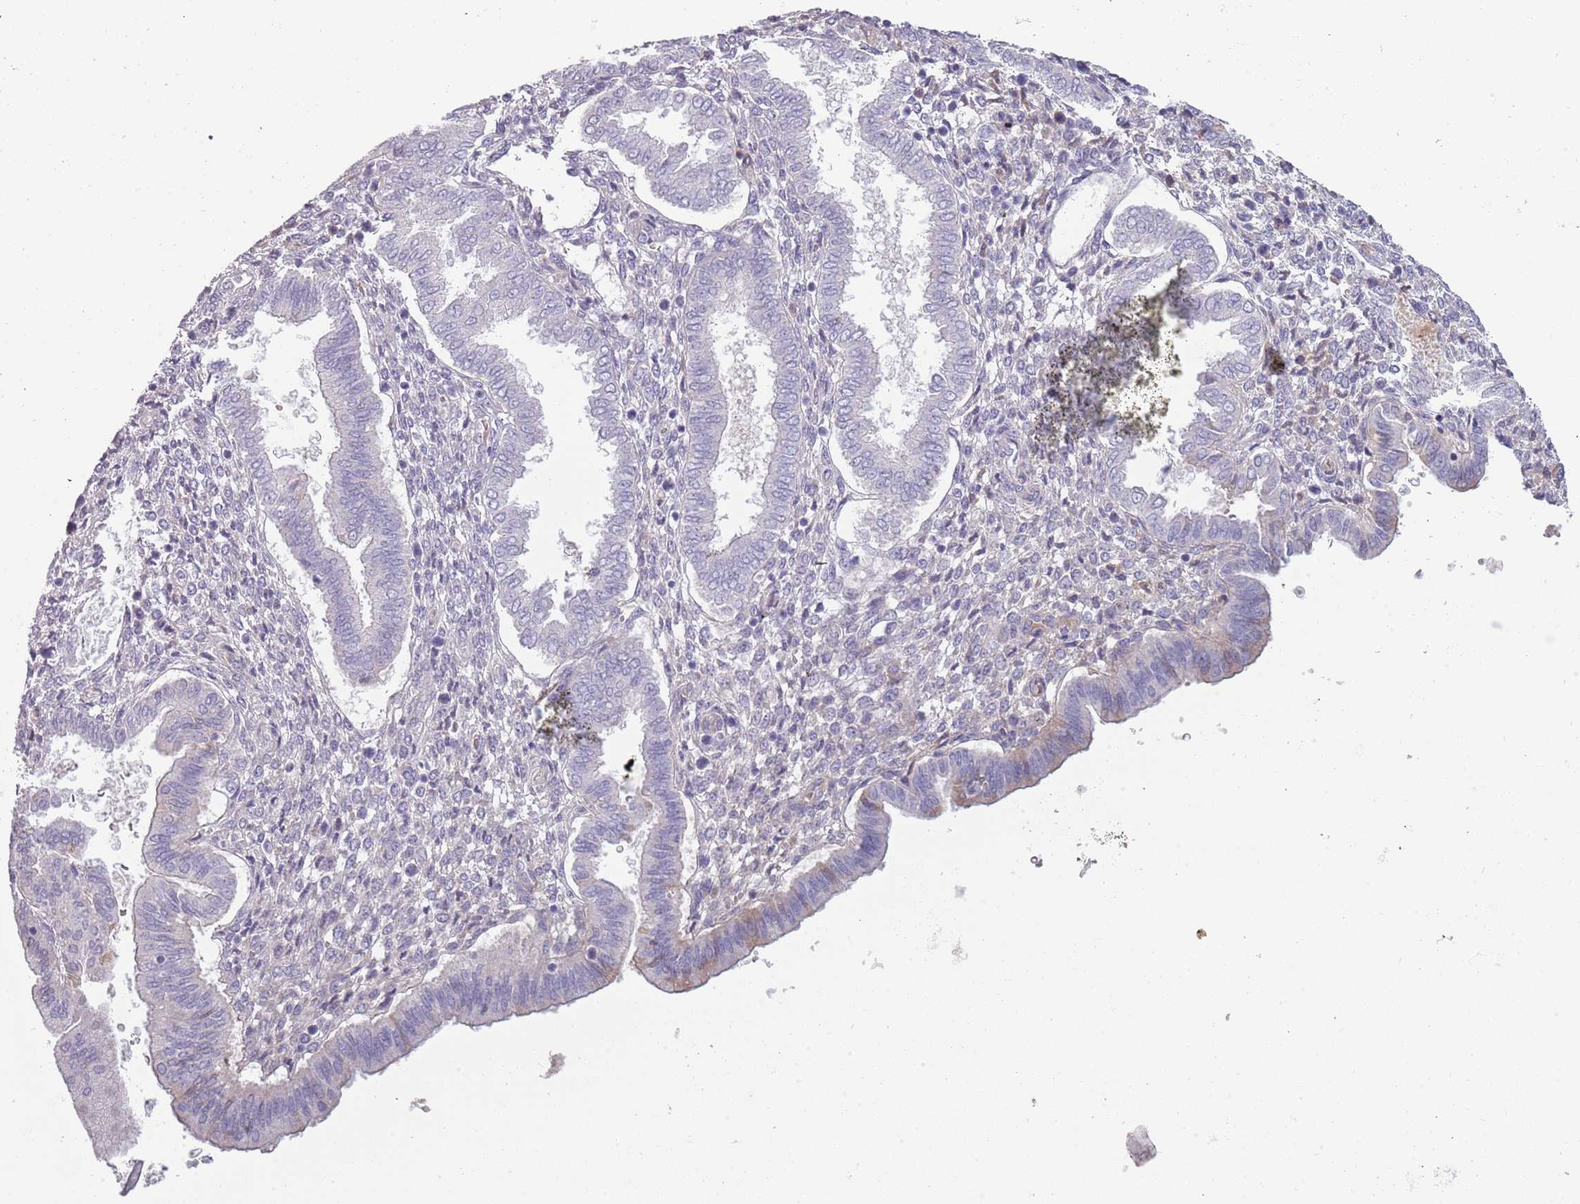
{"staining": {"intensity": "negative", "quantity": "none", "location": "none"}, "tissue": "endometrium", "cell_type": "Cells in endometrial stroma", "image_type": "normal", "snomed": [{"axis": "morphology", "description": "Normal tissue, NOS"}, {"axis": "topography", "description": "Endometrium"}], "caption": "Benign endometrium was stained to show a protein in brown. There is no significant expression in cells in endometrial stroma.", "gene": "TNFRSF6B", "patient": {"sex": "female", "age": 24}}